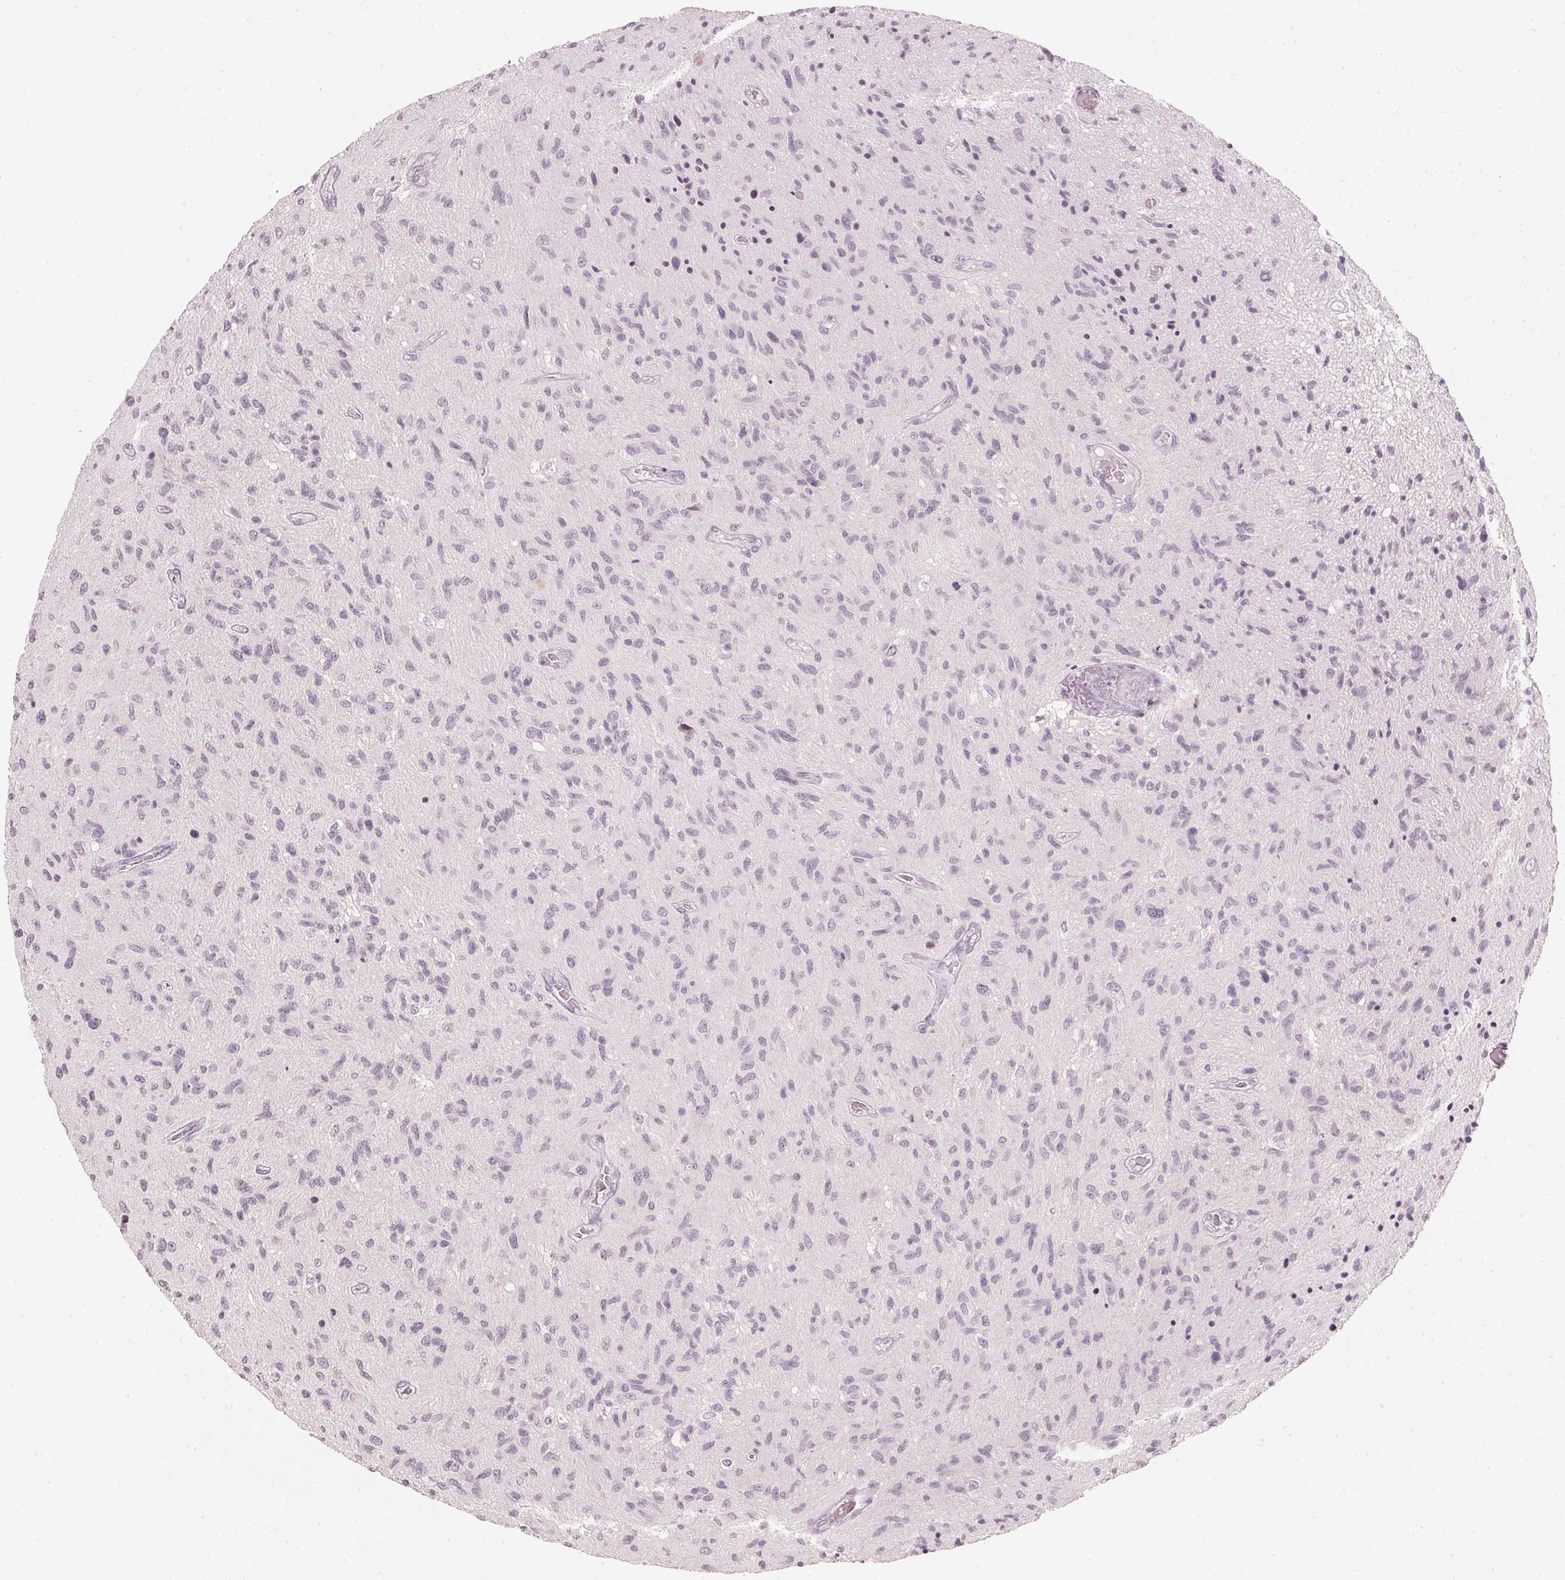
{"staining": {"intensity": "negative", "quantity": "none", "location": "none"}, "tissue": "glioma", "cell_type": "Tumor cells", "image_type": "cancer", "snomed": [{"axis": "morphology", "description": "Glioma, malignant, High grade"}, {"axis": "topography", "description": "Brain"}], "caption": "Immunohistochemistry micrograph of human malignant glioma (high-grade) stained for a protein (brown), which displays no staining in tumor cells.", "gene": "SFRP4", "patient": {"sex": "male", "age": 54}}